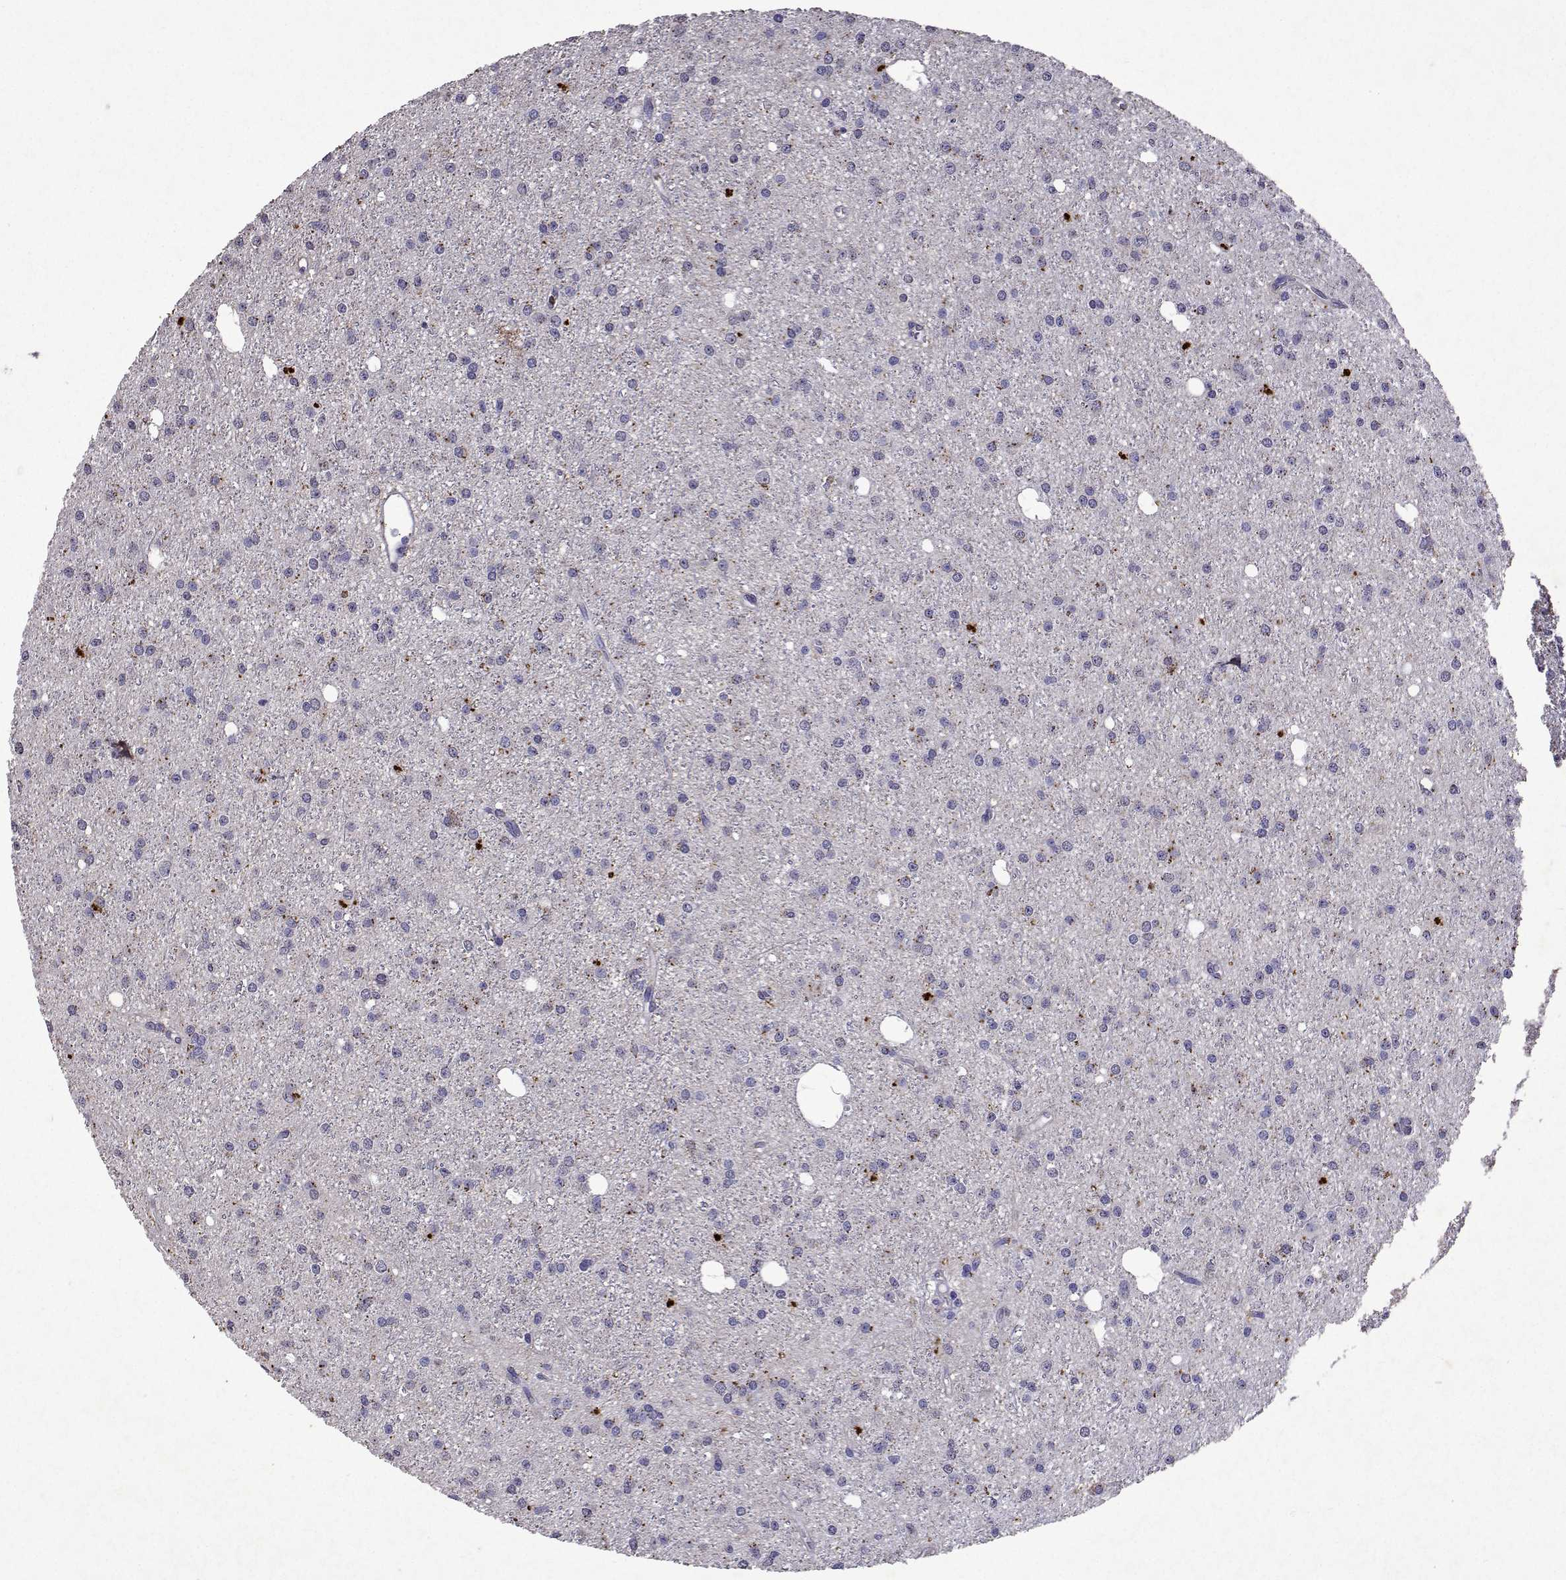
{"staining": {"intensity": "negative", "quantity": "none", "location": "none"}, "tissue": "glioma", "cell_type": "Tumor cells", "image_type": "cancer", "snomed": [{"axis": "morphology", "description": "Glioma, malignant, Low grade"}, {"axis": "topography", "description": "Brain"}], "caption": "Immunohistochemistry (IHC) image of neoplastic tissue: human malignant glioma (low-grade) stained with DAB (3,3'-diaminobenzidine) demonstrates no significant protein positivity in tumor cells. Brightfield microscopy of immunohistochemistry stained with DAB (brown) and hematoxylin (blue), captured at high magnification.", "gene": "DUSP28", "patient": {"sex": "male", "age": 27}}